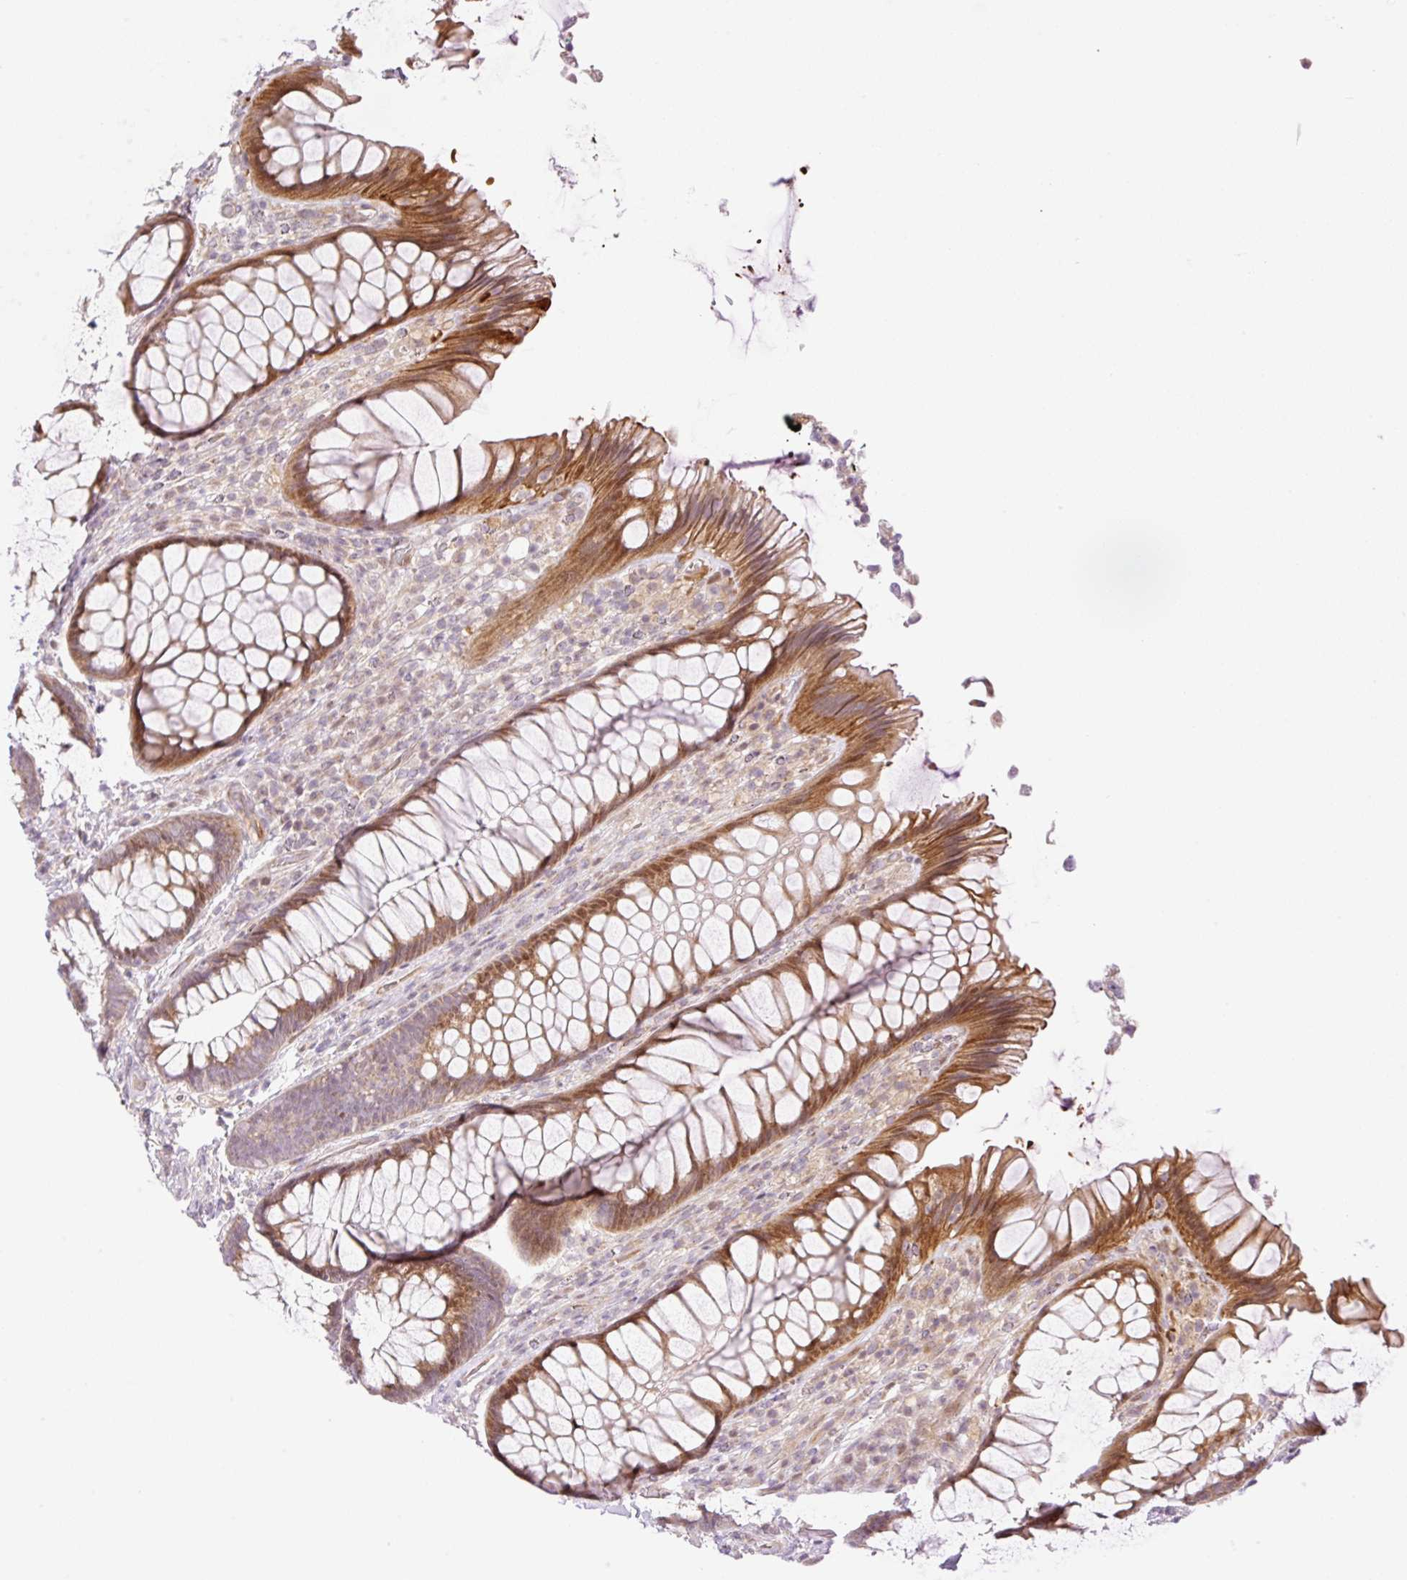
{"staining": {"intensity": "strong", "quantity": ">75%", "location": "cytoplasmic/membranous"}, "tissue": "rectum", "cell_type": "Glandular cells", "image_type": "normal", "snomed": [{"axis": "morphology", "description": "Normal tissue, NOS"}, {"axis": "topography", "description": "Rectum"}], "caption": "DAB (3,3'-diaminobenzidine) immunohistochemical staining of normal rectum exhibits strong cytoplasmic/membranous protein staining in approximately >75% of glandular cells.", "gene": "ZNF394", "patient": {"sex": "male", "age": 53}}